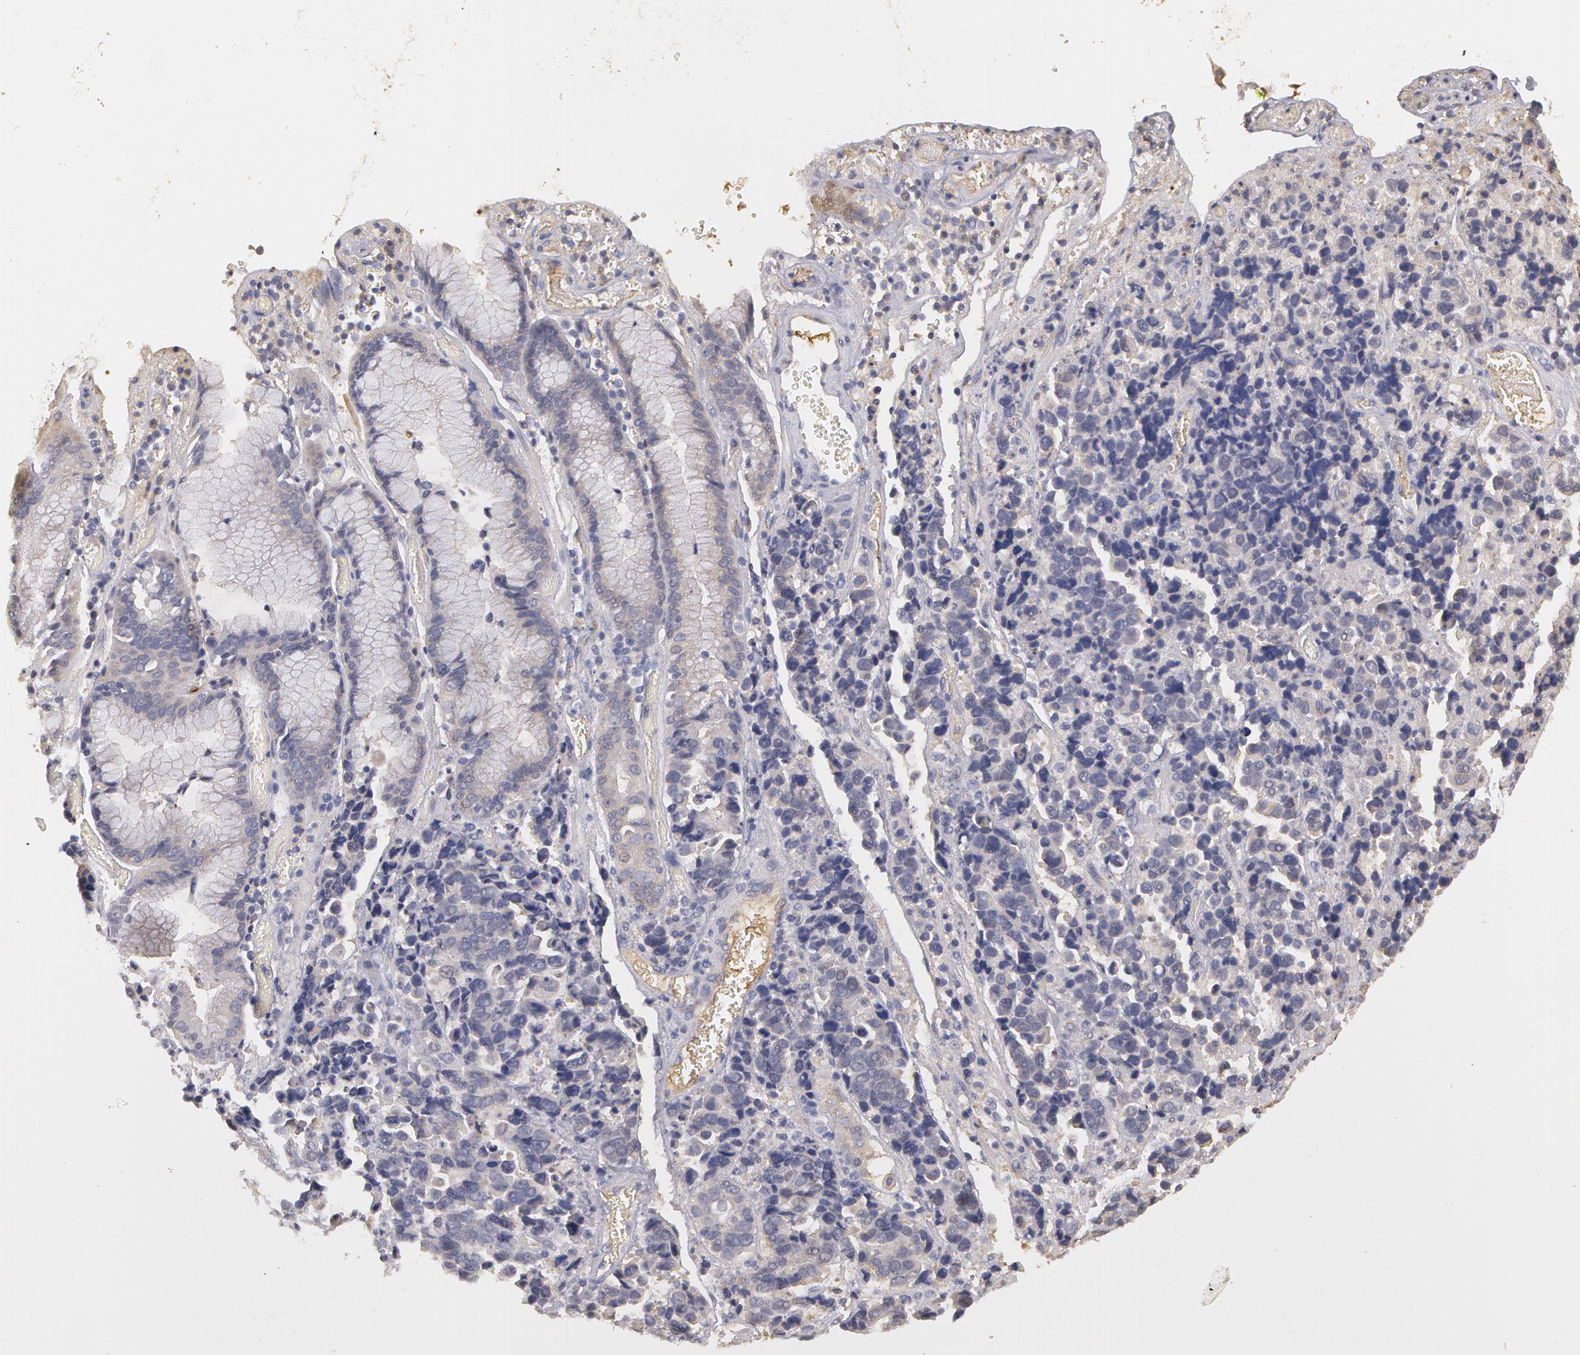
{"staining": {"intensity": "negative", "quantity": "none", "location": "none"}, "tissue": "stomach cancer", "cell_type": "Tumor cells", "image_type": "cancer", "snomed": [{"axis": "morphology", "description": "Adenocarcinoma, NOS"}, {"axis": "topography", "description": "Stomach, upper"}], "caption": "Immunohistochemistry (IHC) micrograph of human stomach adenocarcinoma stained for a protein (brown), which exhibits no staining in tumor cells. (Brightfield microscopy of DAB (3,3'-diaminobenzidine) immunohistochemistry at high magnification).", "gene": "C1R", "patient": {"sex": "male", "age": 71}}